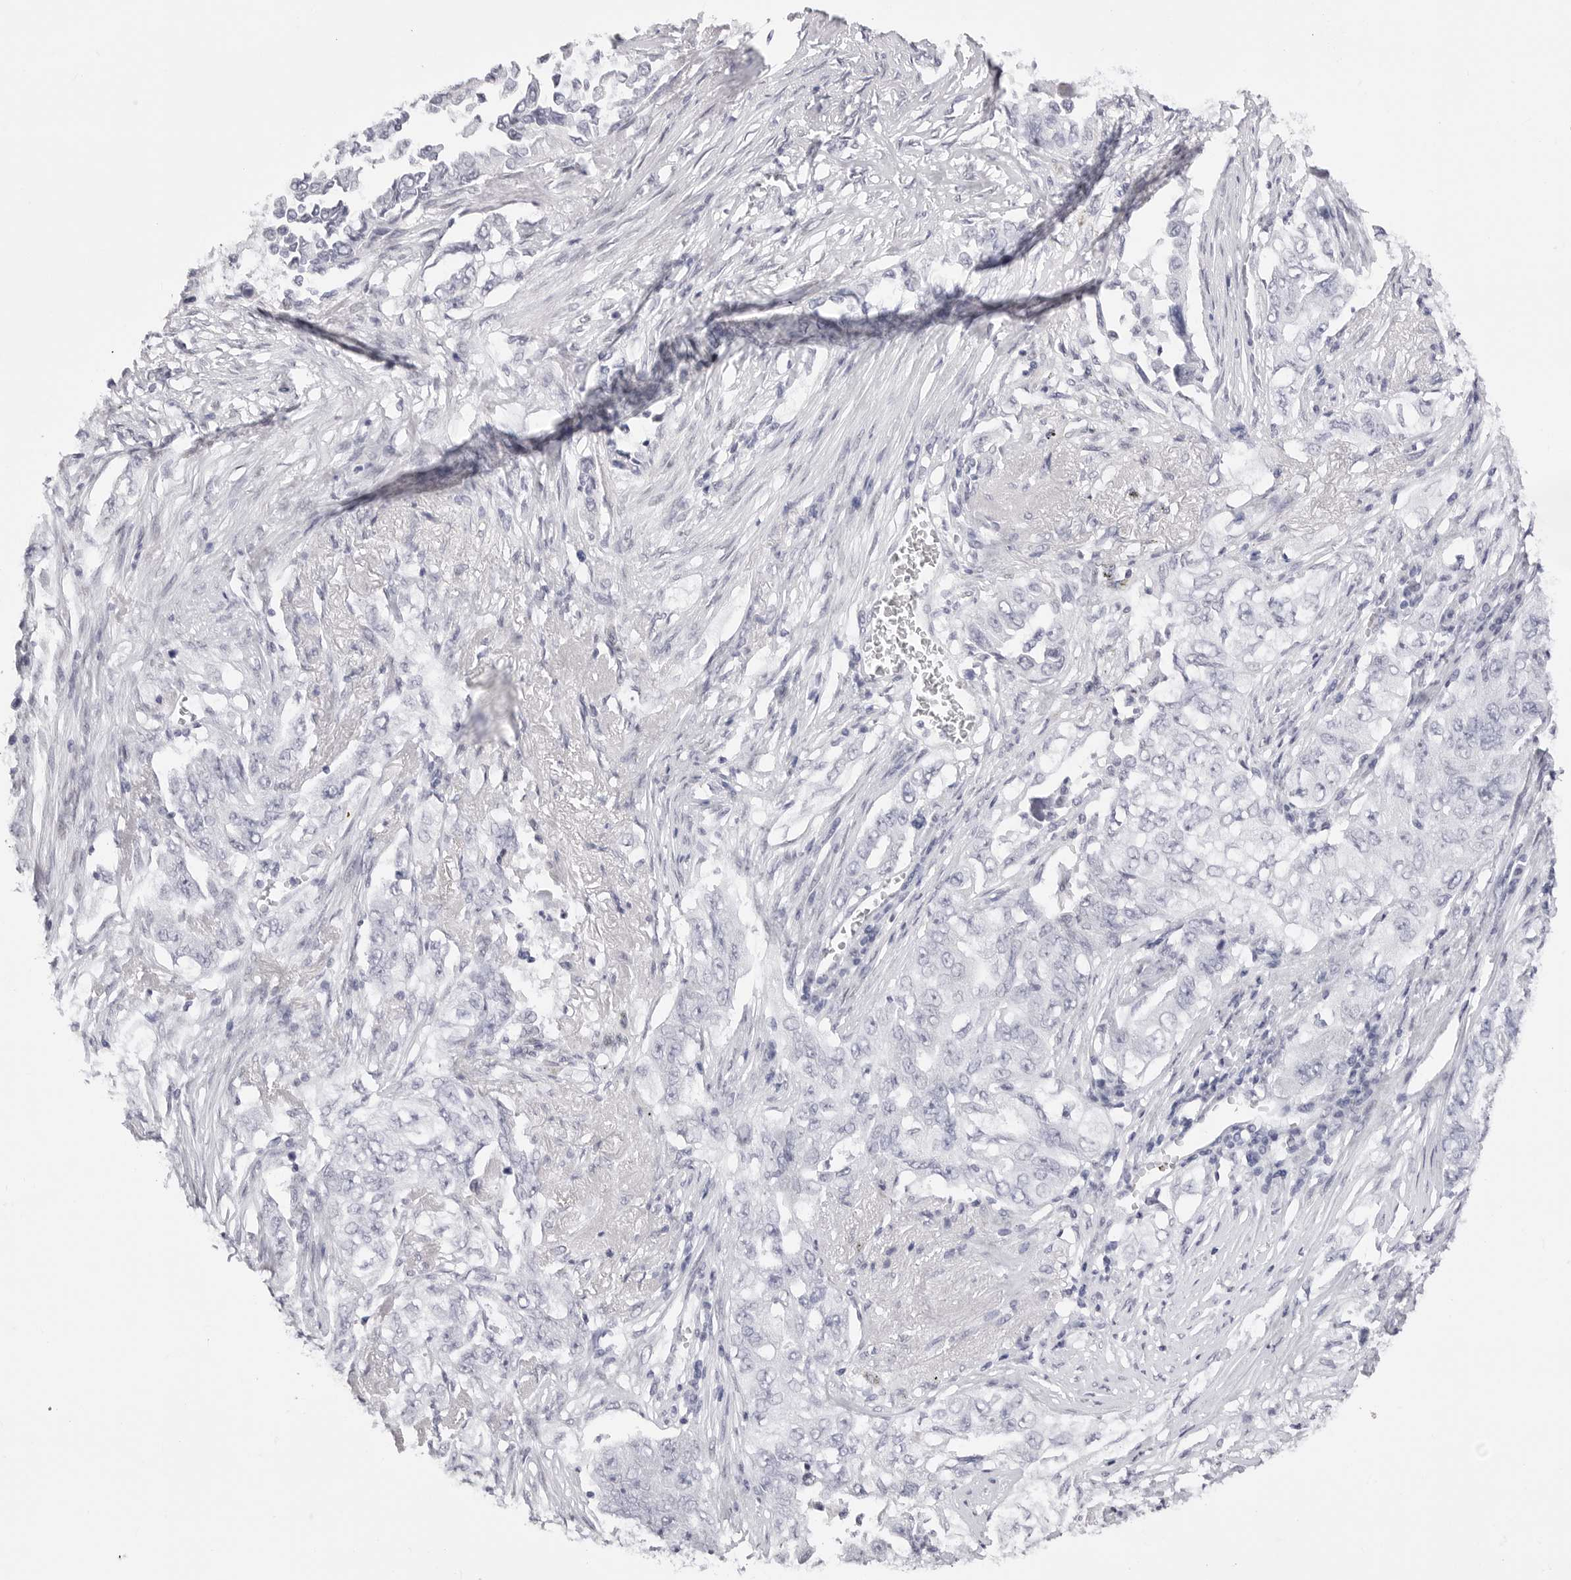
{"staining": {"intensity": "negative", "quantity": "none", "location": "none"}, "tissue": "lung cancer", "cell_type": "Tumor cells", "image_type": "cancer", "snomed": [{"axis": "morphology", "description": "Adenocarcinoma, NOS"}, {"axis": "topography", "description": "Lung"}], "caption": "Histopathology image shows no protein staining in tumor cells of lung cancer (adenocarcinoma) tissue.", "gene": "TSSK1B", "patient": {"sex": "female", "age": 51}}